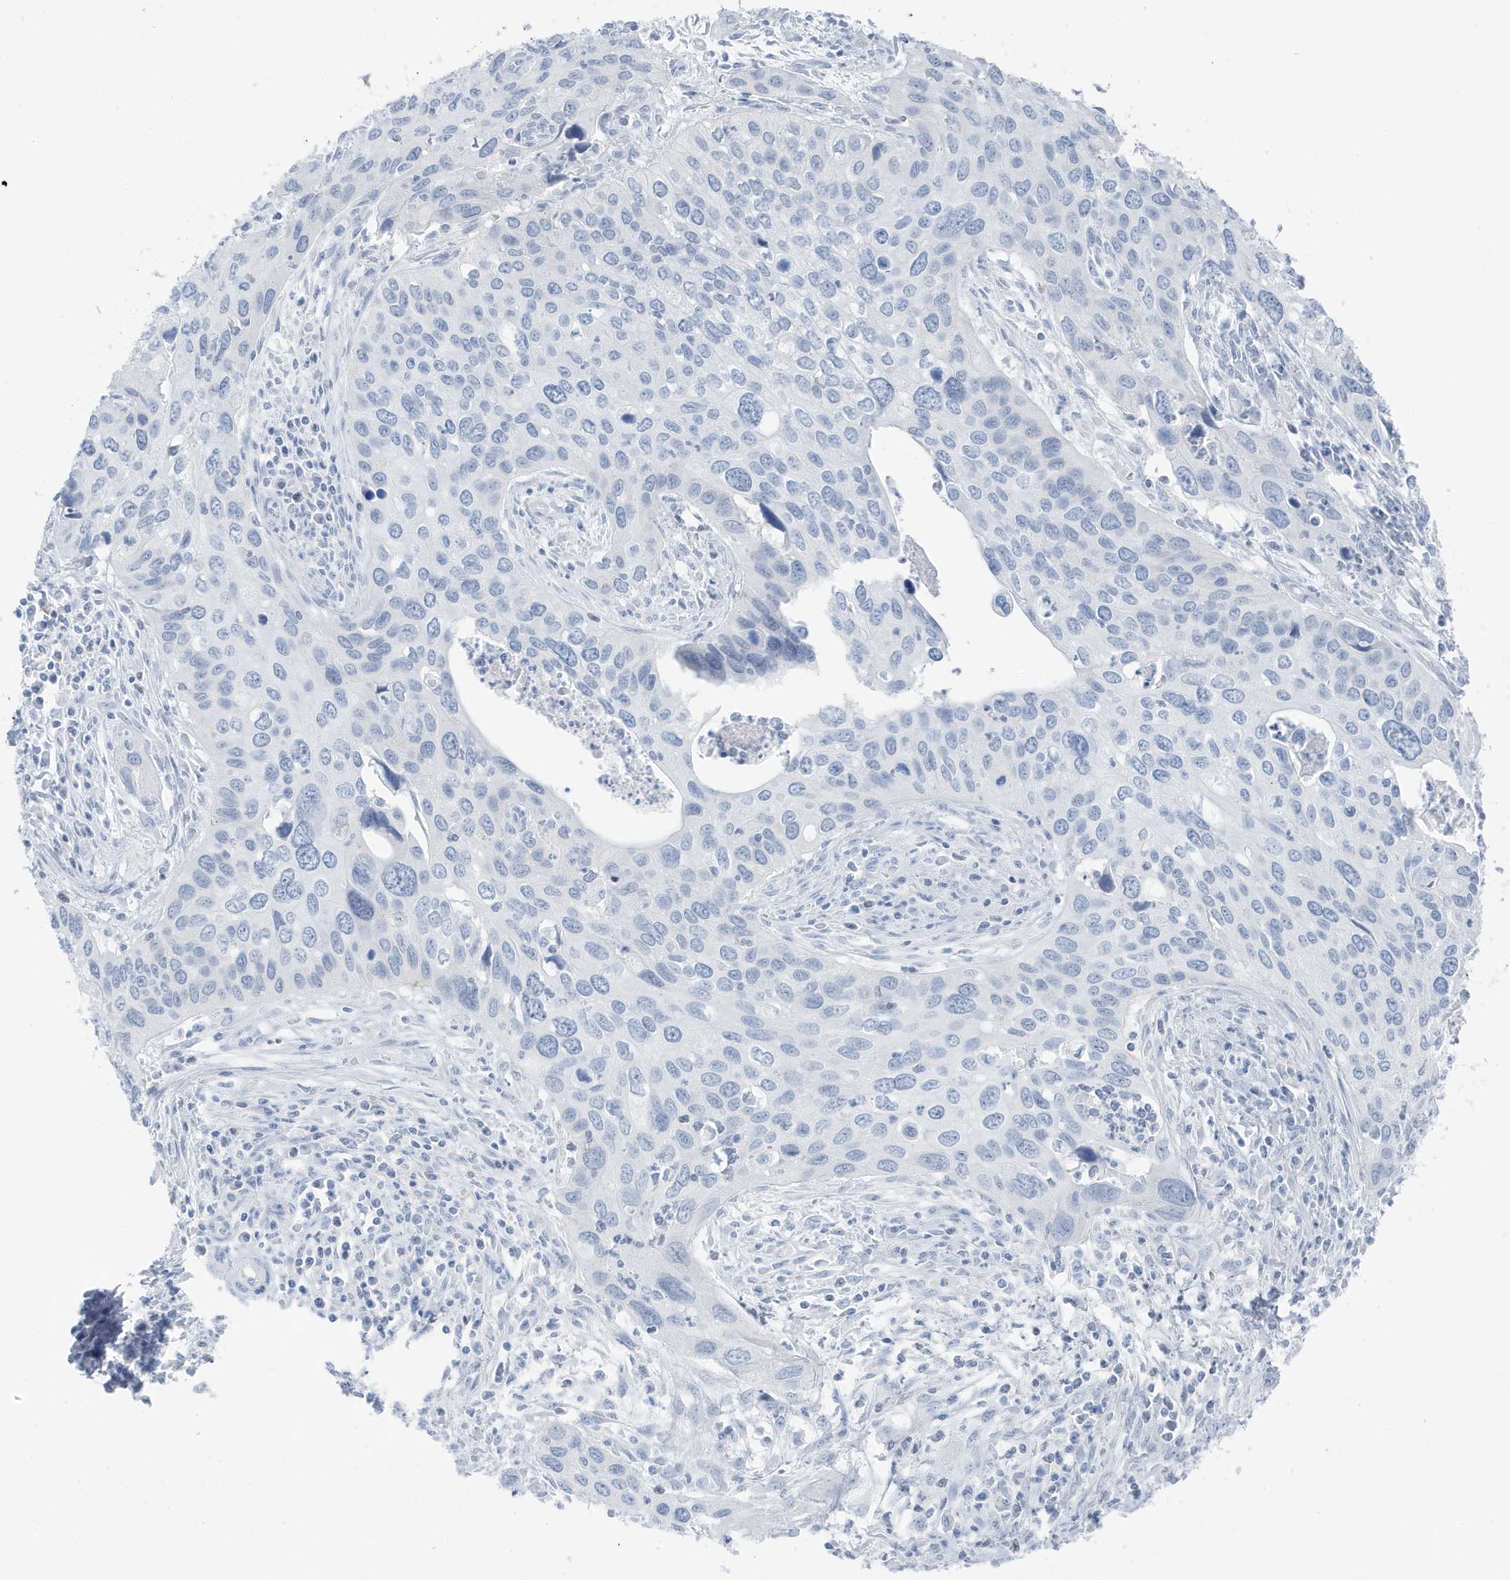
{"staining": {"intensity": "negative", "quantity": "none", "location": "none"}, "tissue": "cervical cancer", "cell_type": "Tumor cells", "image_type": "cancer", "snomed": [{"axis": "morphology", "description": "Squamous cell carcinoma, NOS"}, {"axis": "topography", "description": "Cervix"}], "caption": "Human cervical squamous cell carcinoma stained for a protein using immunohistochemistry reveals no expression in tumor cells.", "gene": "ZFP64", "patient": {"sex": "female", "age": 55}}